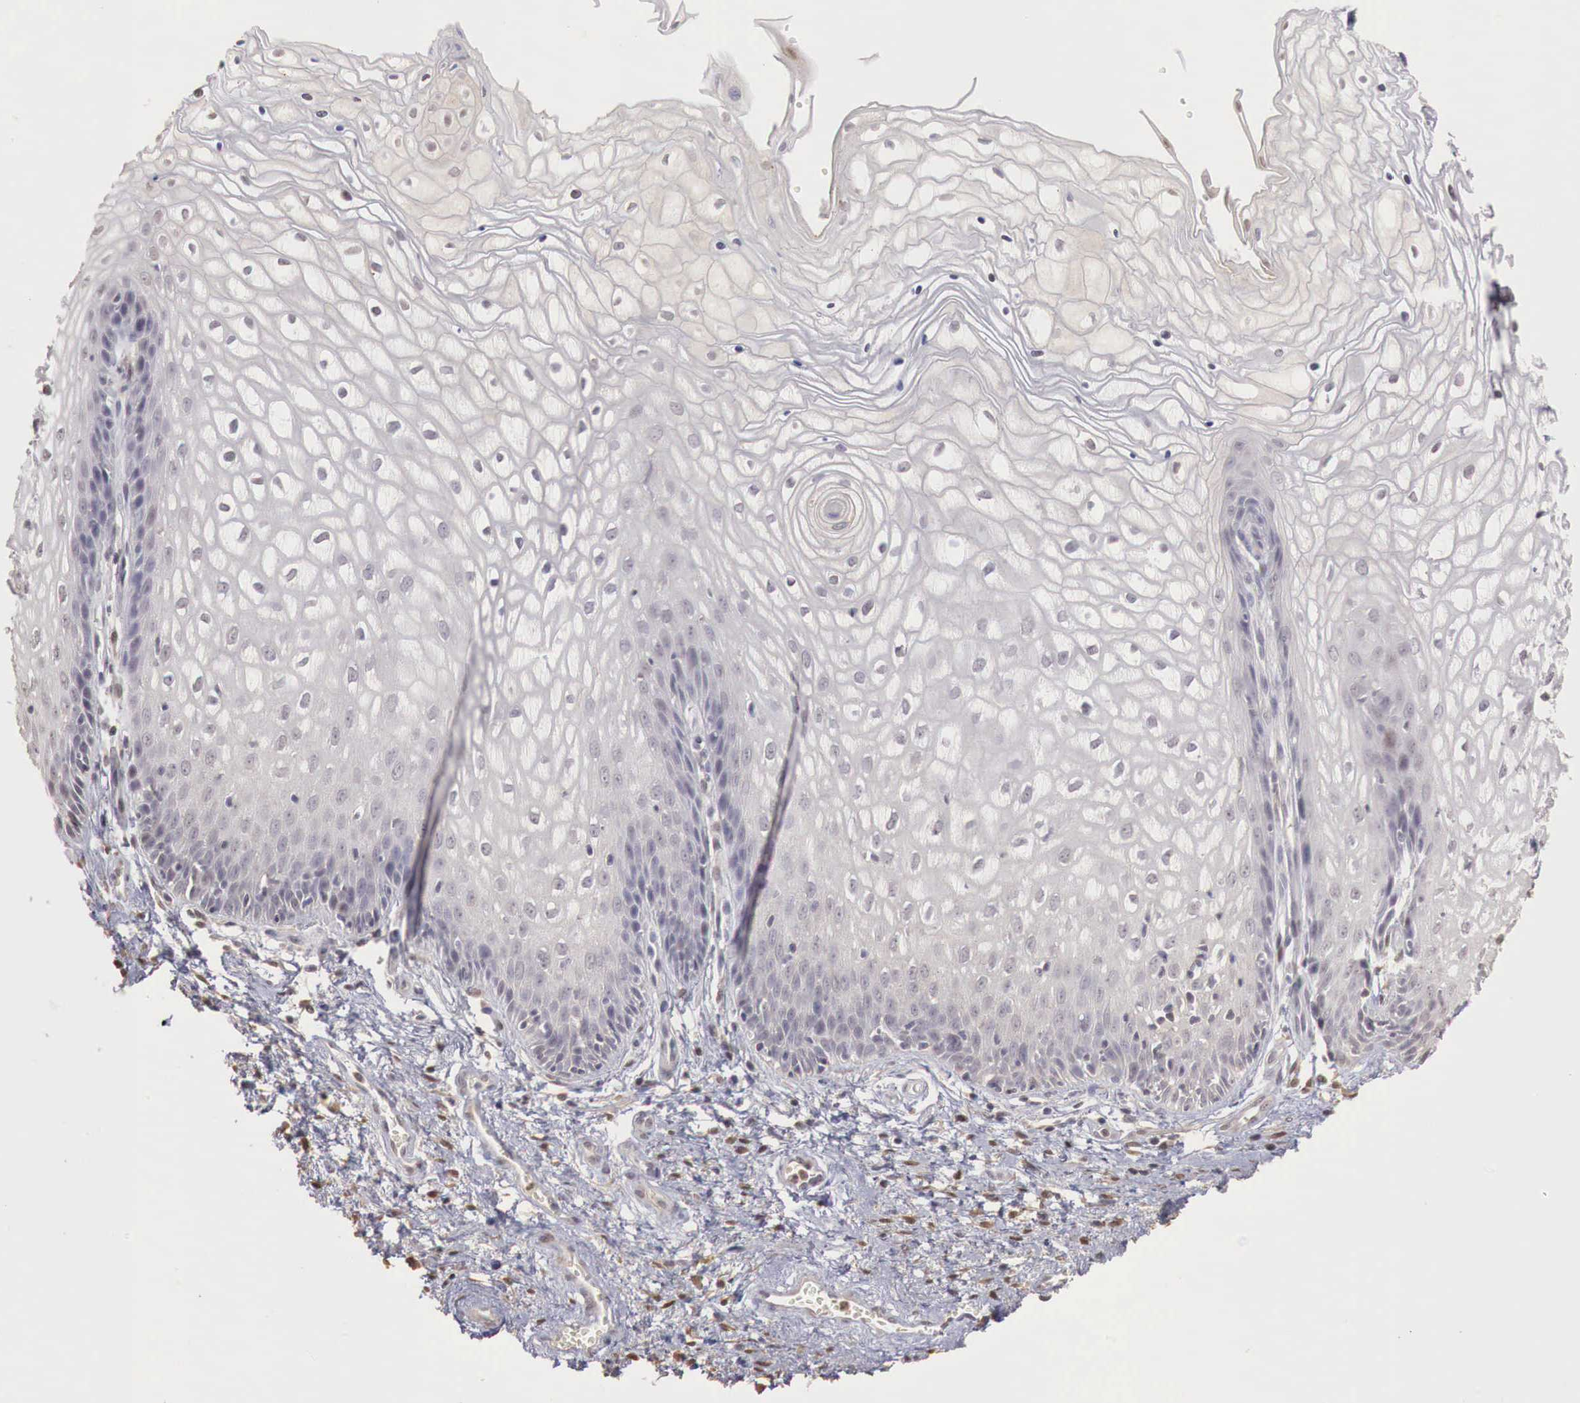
{"staining": {"intensity": "negative", "quantity": "none", "location": "none"}, "tissue": "vagina", "cell_type": "Squamous epithelial cells", "image_type": "normal", "snomed": [{"axis": "morphology", "description": "Normal tissue, NOS"}, {"axis": "topography", "description": "Vagina"}], "caption": "A histopathology image of human vagina is negative for staining in squamous epithelial cells. Brightfield microscopy of immunohistochemistry stained with DAB (3,3'-diaminobenzidine) (brown) and hematoxylin (blue), captured at high magnification.", "gene": "TBC1D9", "patient": {"sex": "female", "age": 34}}